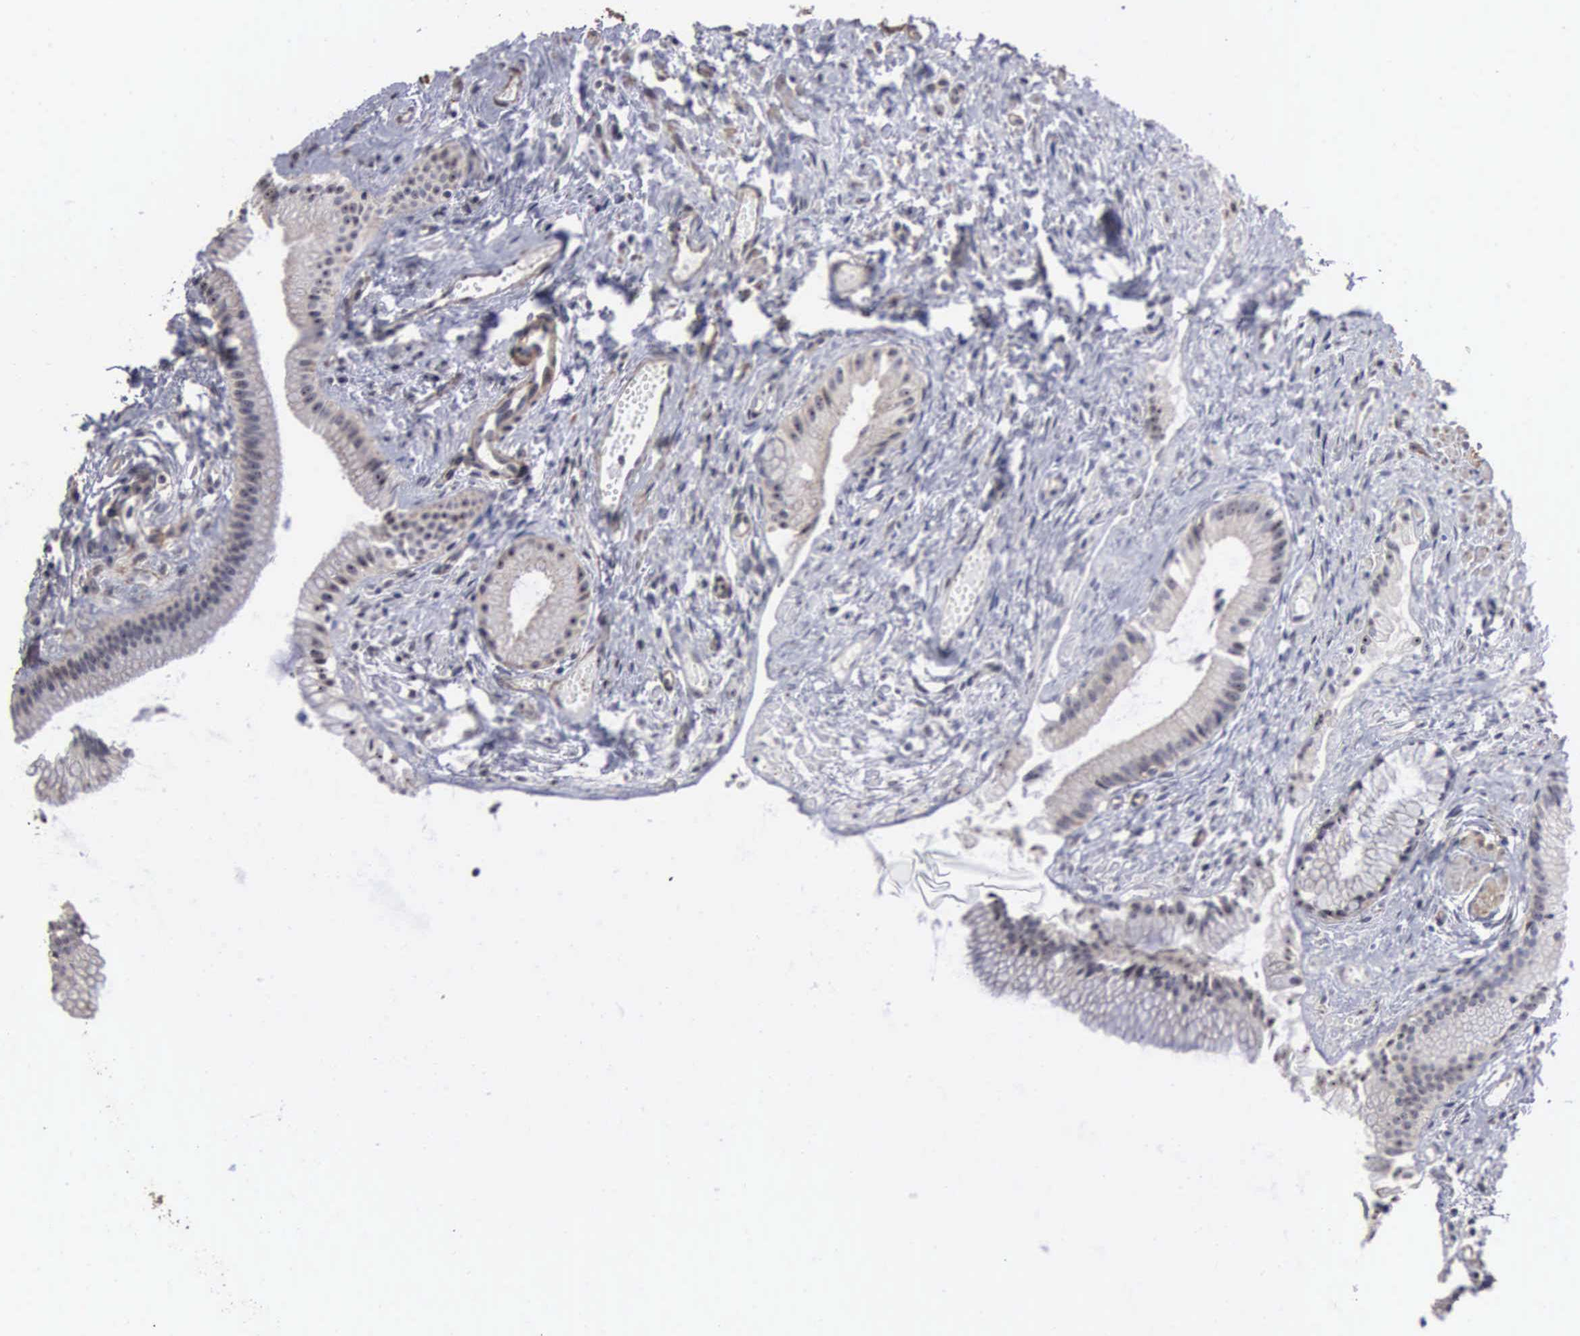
{"staining": {"intensity": "weak", "quantity": "<25%", "location": "cytoplasmic/membranous"}, "tissue": "gallbladder", "cell_type": "Glandular cells", "image_type": "normal", "snomed": [{"axis": "morphology", "description": "Normal tissue, NOS"}, {"axis": "topography", "description": "Gallbladder"}], "caption": "Human gallbladder stained for a protein using immunohistochemistry shows no positivity in glandular cells.", "gene": "NGDN", "patient": {"sex": "female", "age": 58}}